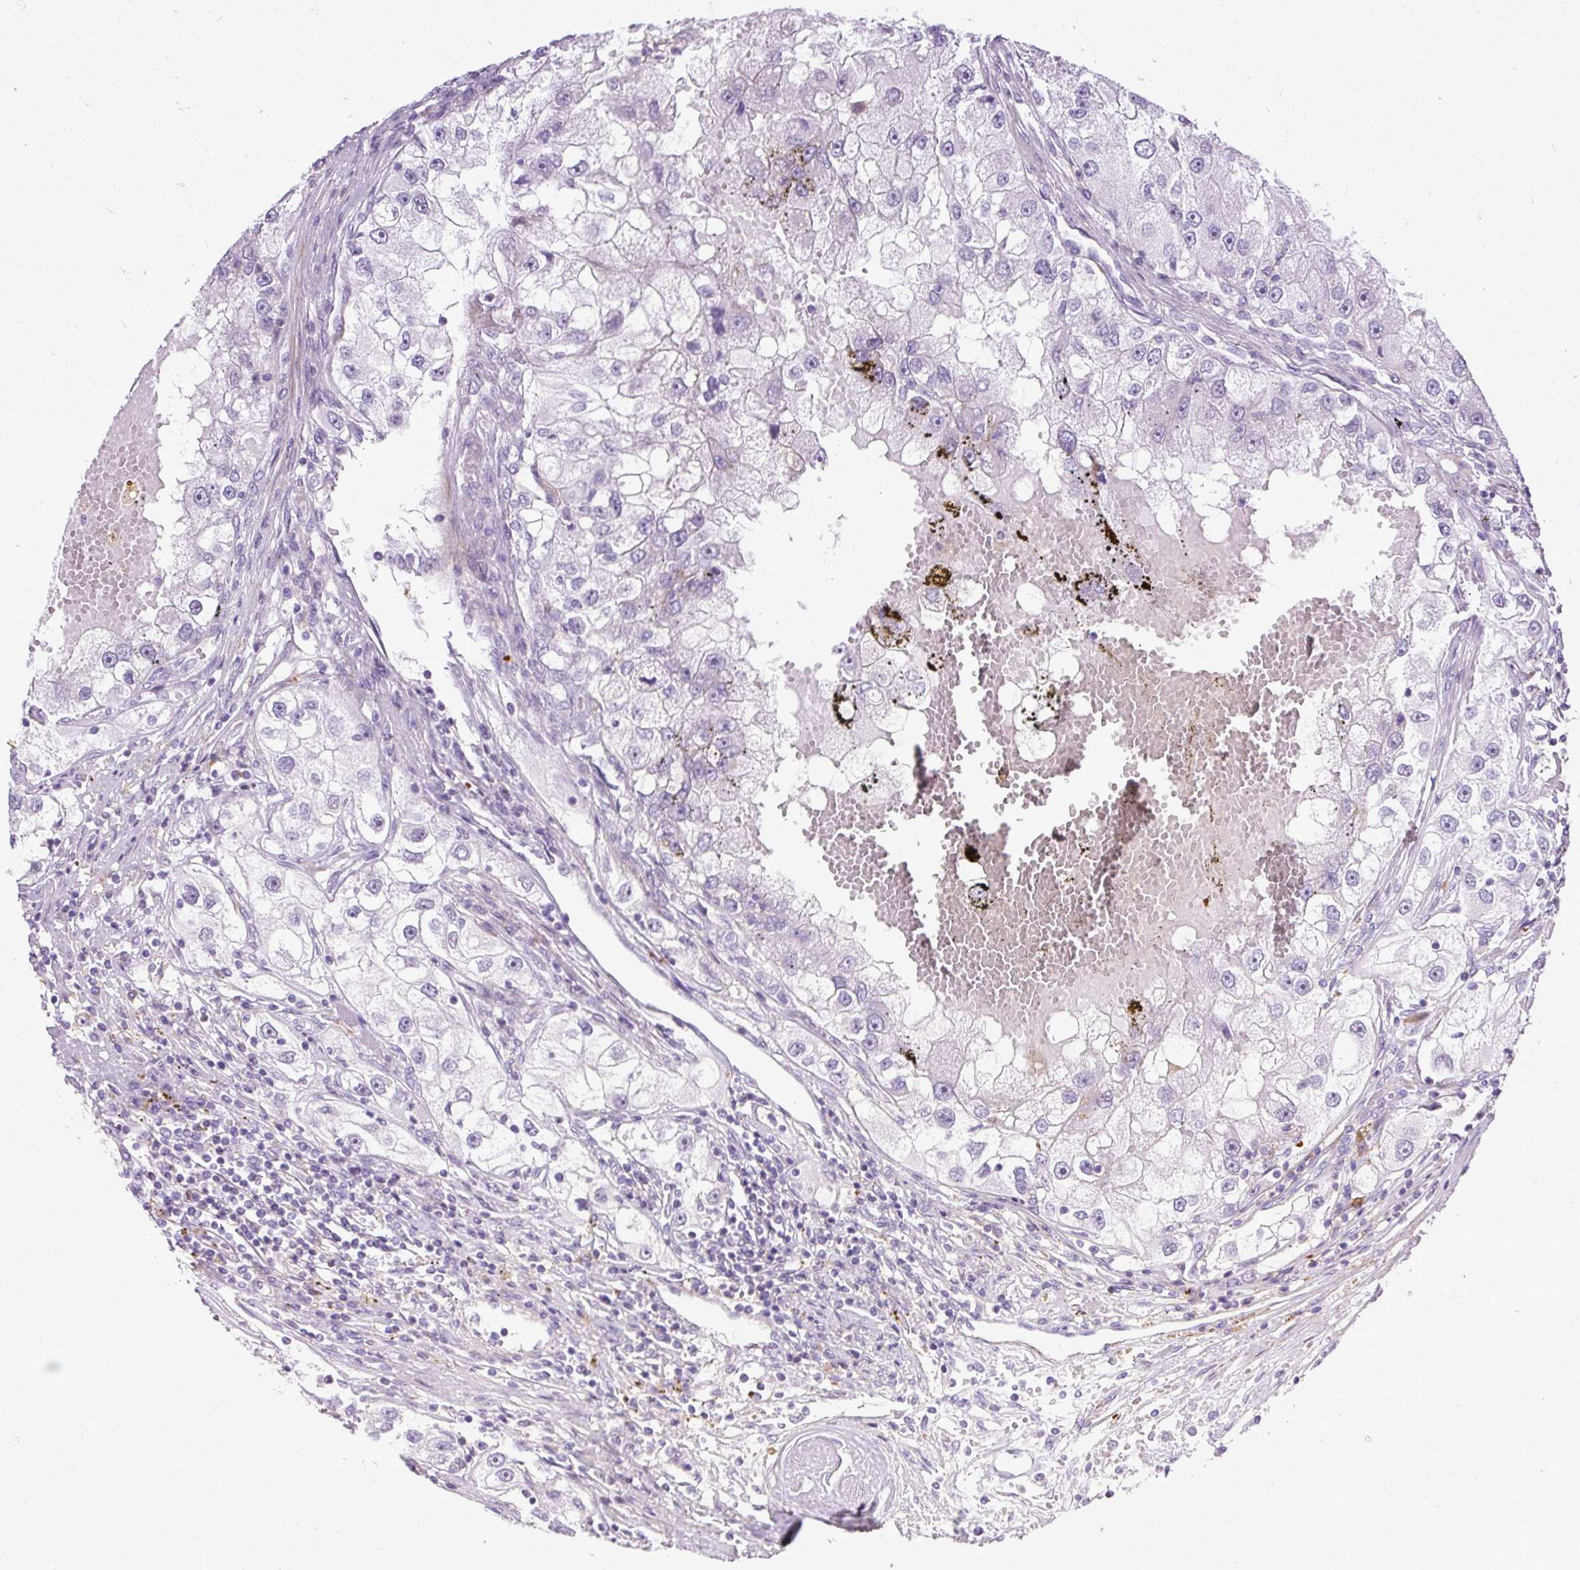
{"staining": {"intensity": "negative", "quantity": "none", "location": "none"}, "tissue": "renal cancer", "cell_type": "Tumor cells", "image_type": "cancer", "snomed": [{"axis": "morphology", "description": "Adenocarcinoma, NOS"}, {"axis": "topography", "description": "Kidney"}], "caption": "Adenocarcinoma (renal) was stained to show a protein in brown. There is no significant staining in tumor cells.", "gene": "ZNF197", "patient": {"sex": "male", "age": 63}}